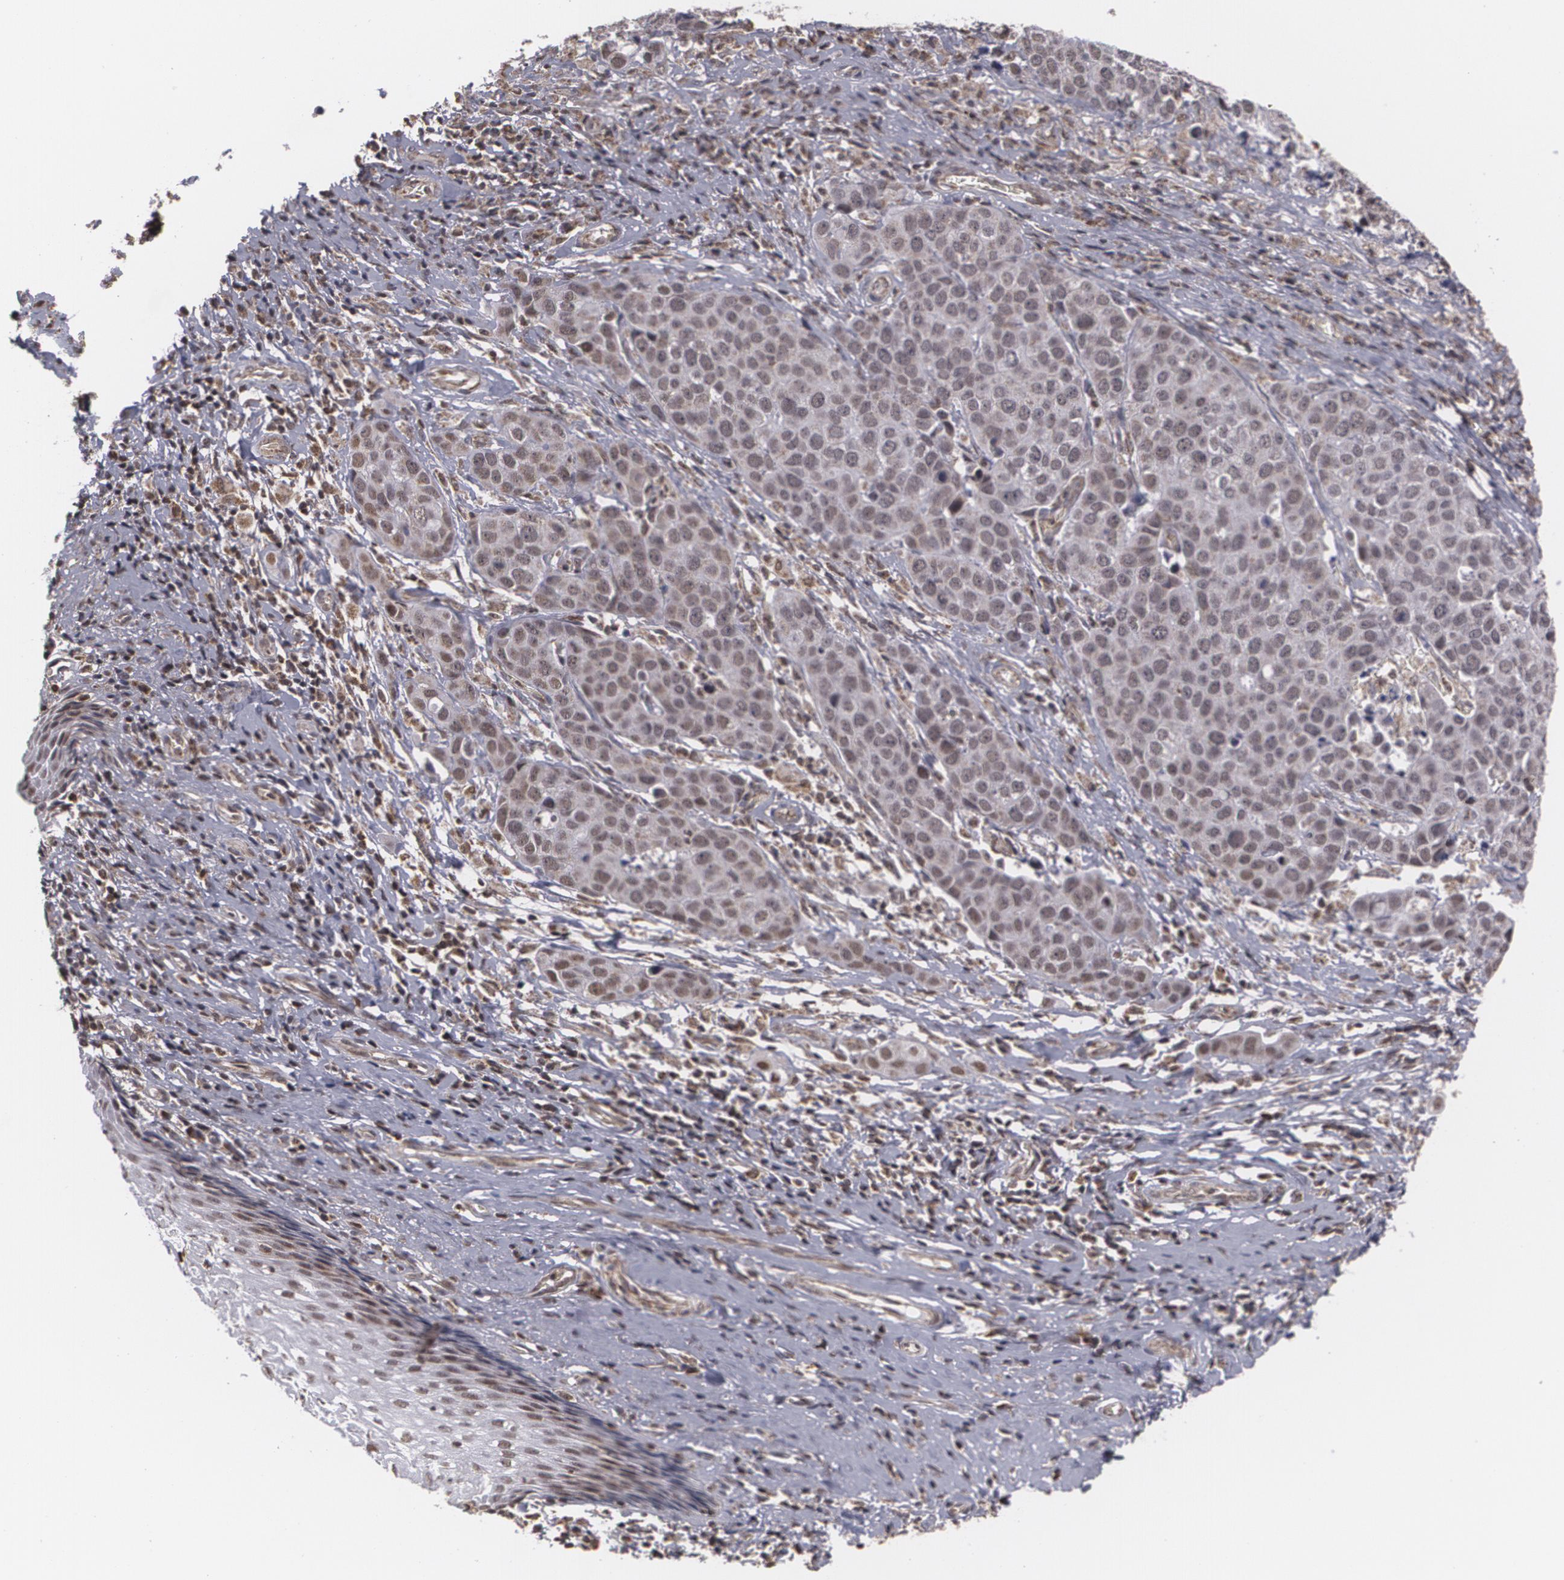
{"staining": {"intensity": "weak", "quantity": ">75%", "location": "nuclear"}, "tissue": "cervical cancer", "cell_type": "Tumor cells", "image_type": "cancer", "snomed": [{"axis": "morphology", "description": "Squamous cell carcinoma, NOS"}, {"axis": "topography", "description": "Cervix"}], "caption": "Cervical cancer stained with a brown dye displays weak nuclear positive staining in approximately >75% of tumor cells.", "gene": "MXD1", "patient": {"sex": "female", "age": 54}}